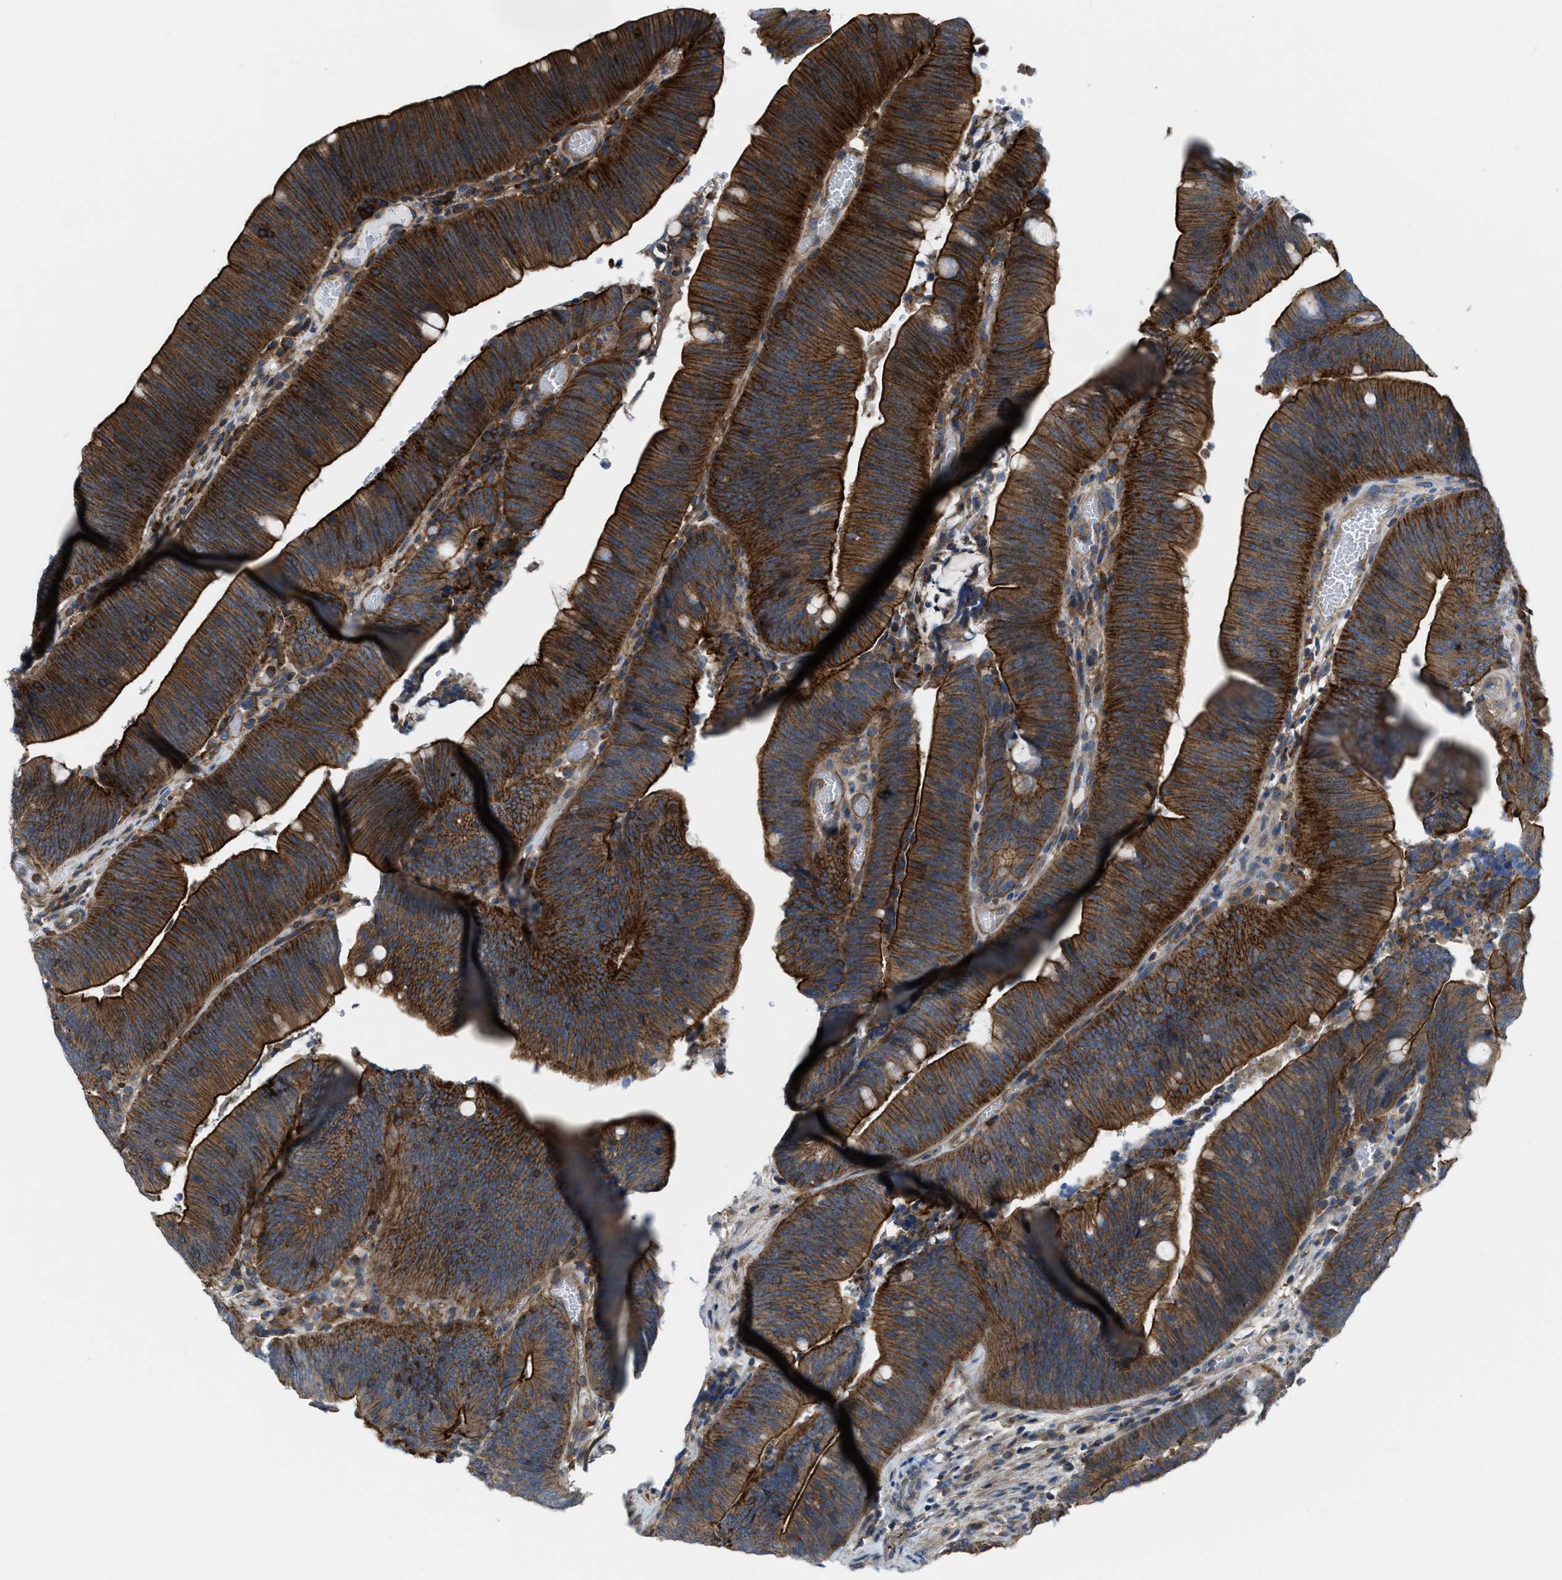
{"staining": {"intensity": "strong", "quantity": ">75%", "location": "cytoplasmic/membranous"}, "tissue": "colorectal cancer", "cell_type": "Tumor cells", "image_type": "cancer", "snomed": [{"axis": "morphology", "description": "Normal tissue, NOS"}, {"axis": "morphology", "description": "Adenocarcinoma, NOS"}, {"axis": "topography", "description": "Rectum"}], "caption": "An IHC image of tumor tissue is shown. Protein staining in brown labels strong cytoplasmic/membranous positivity in adenocarcinoma (colorectal) within tumor cells.", "gene": "MYO18A", "patient": {"sex": "female", "age": 66}}